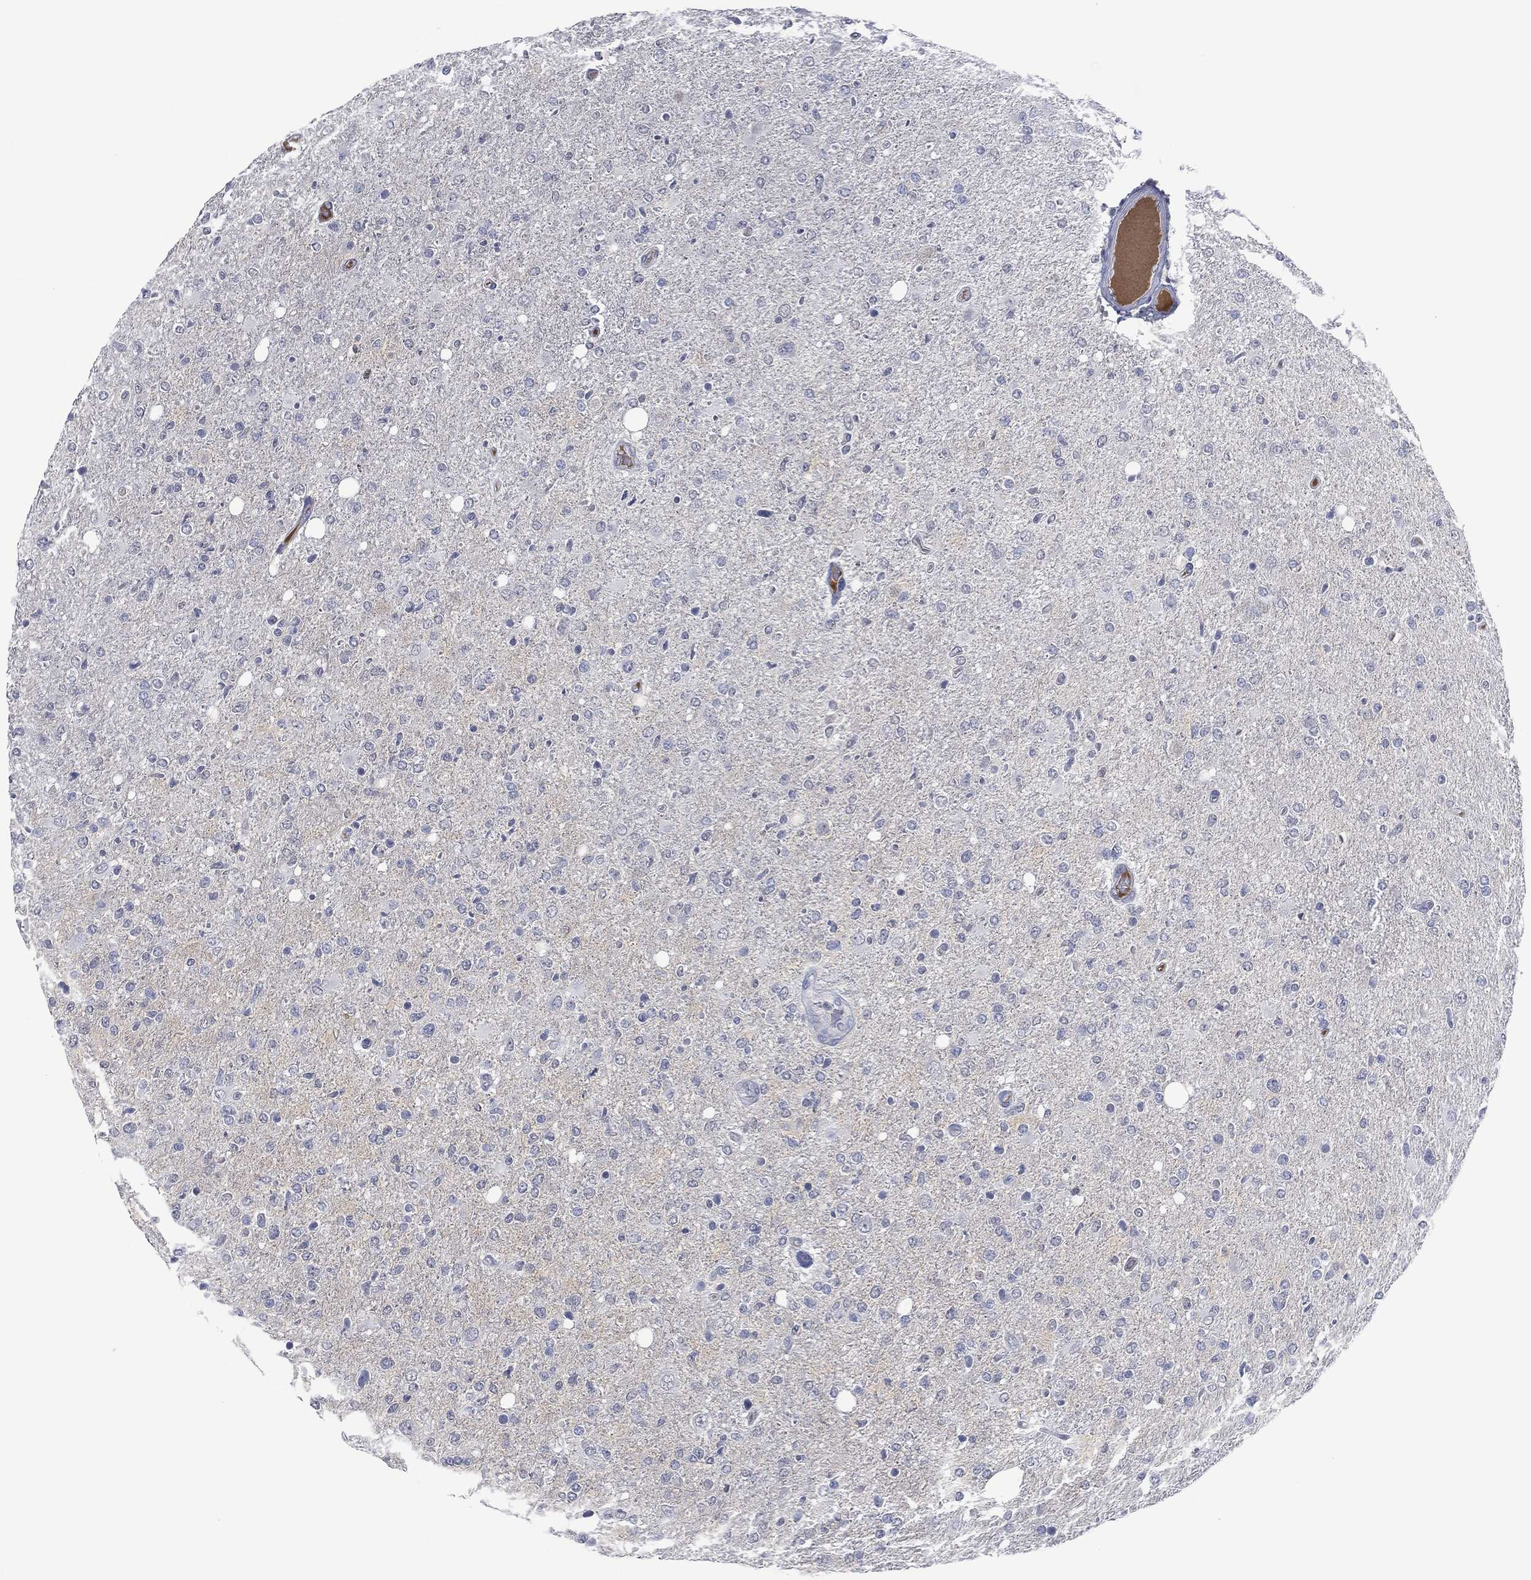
{"staining": {"intensity": "negative", "quantity": "none", "location": "none"}, "tissue": "glioma", "cell_type": "Tumor cells", "image_type": "cancer", "snomed": [{"axis": "morphology", "description": "Glioma, malignant, High grade"}, {"axis": "topography", "description": "Cerebral cortex"}], "caption": "Protein analysis of glioma displays no significant staining in tumor cells.", "gene": "SIGLEC7", "patient": {"sex": "male", "age": 70}}